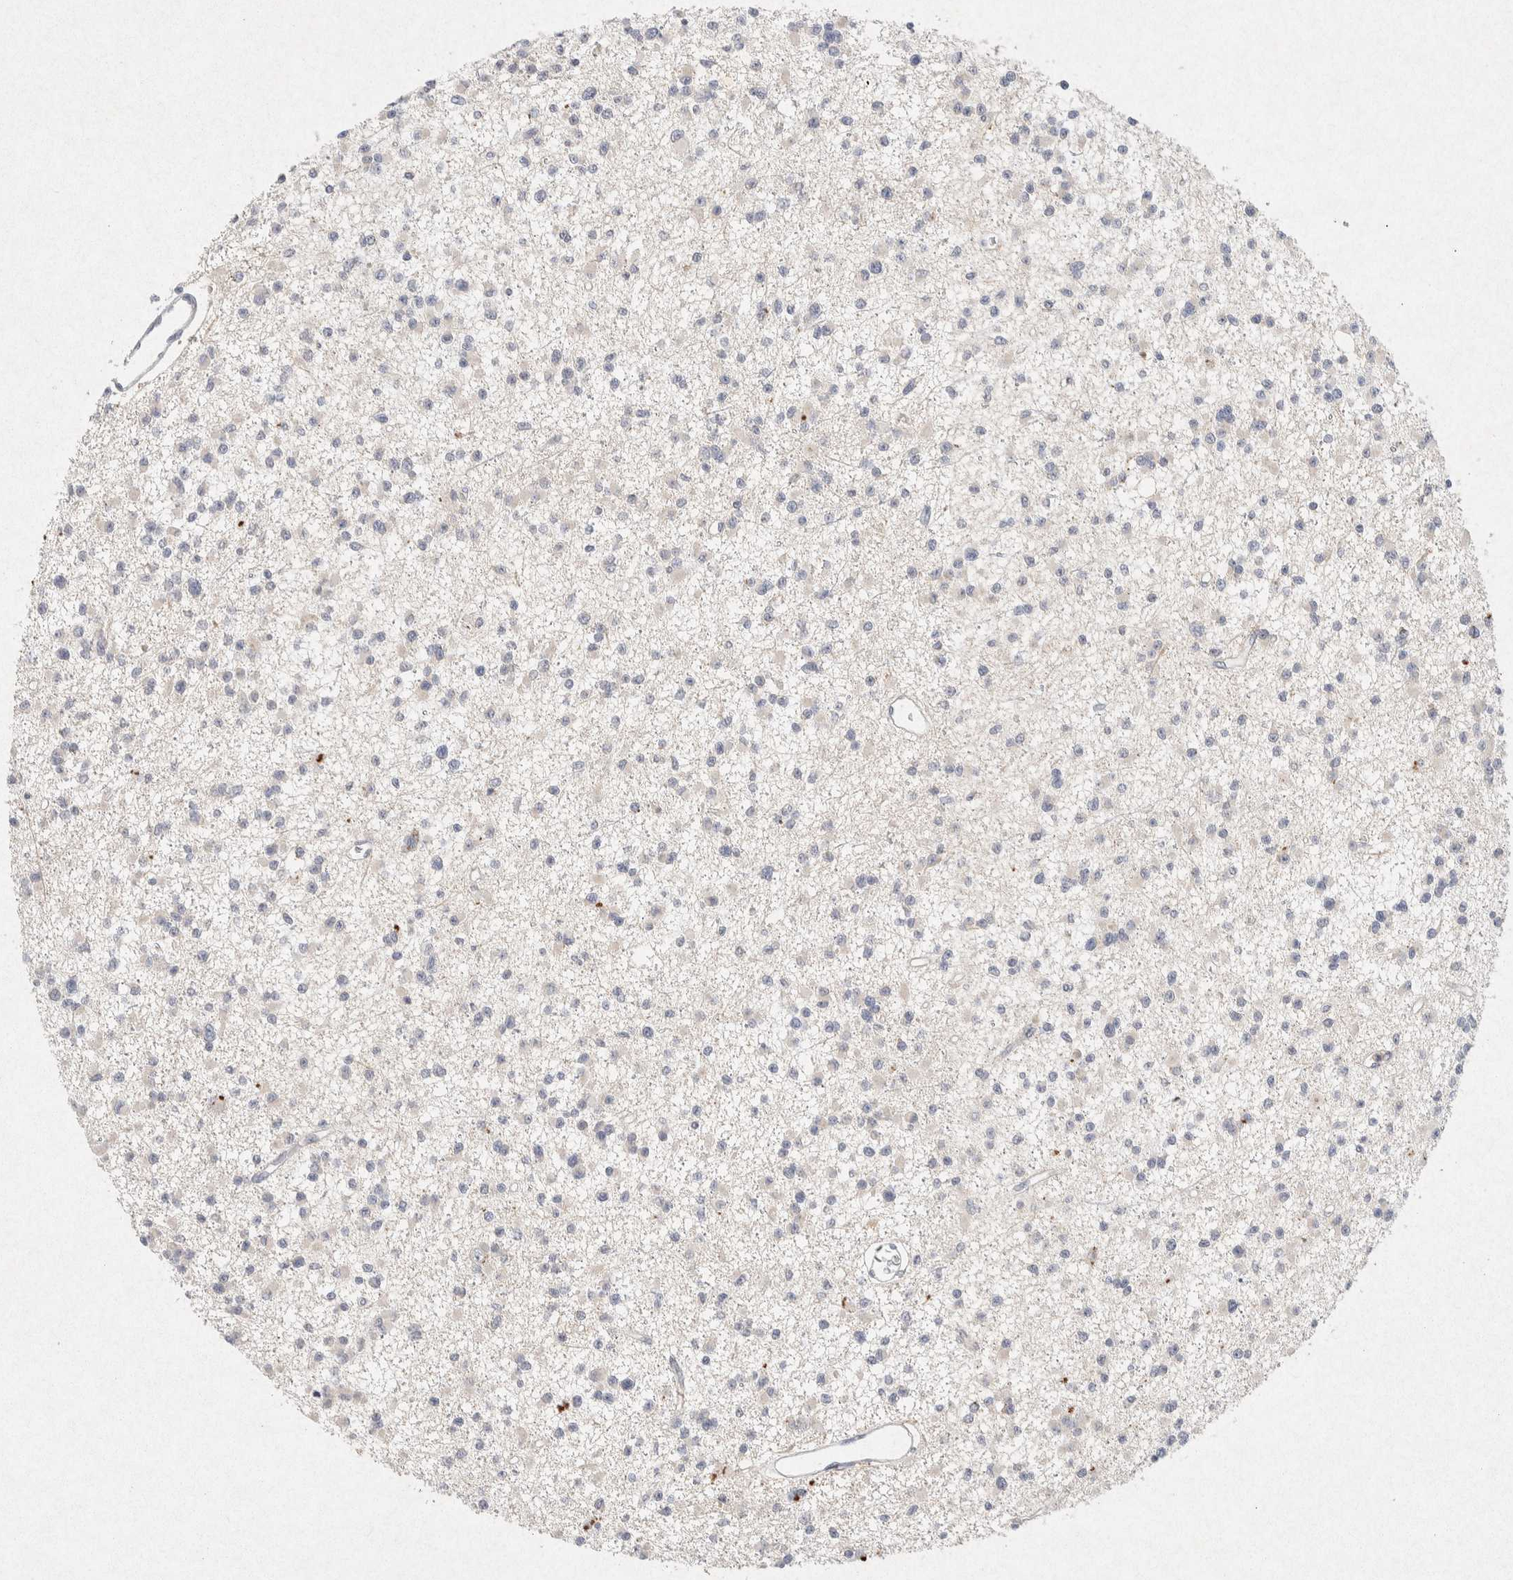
{"staining": {"intensity": "negative", "quantity": "none", "location": "none"}, "tissue": "glioma", "cell_type": "Tumor cells", "image_type": "cancer", "snomed": [{"axis": "morphology", "description": "Glioma, malignant, Low grade"}, {"axis": "topography", "description": "Brain"}], "caption": "Immunohistochemistry of human malignant glioma (low-grade) demonstrates no positivity in tumor cells.", "gene": "GNAI1", "patient": {"sex": "female", "age": 22}}